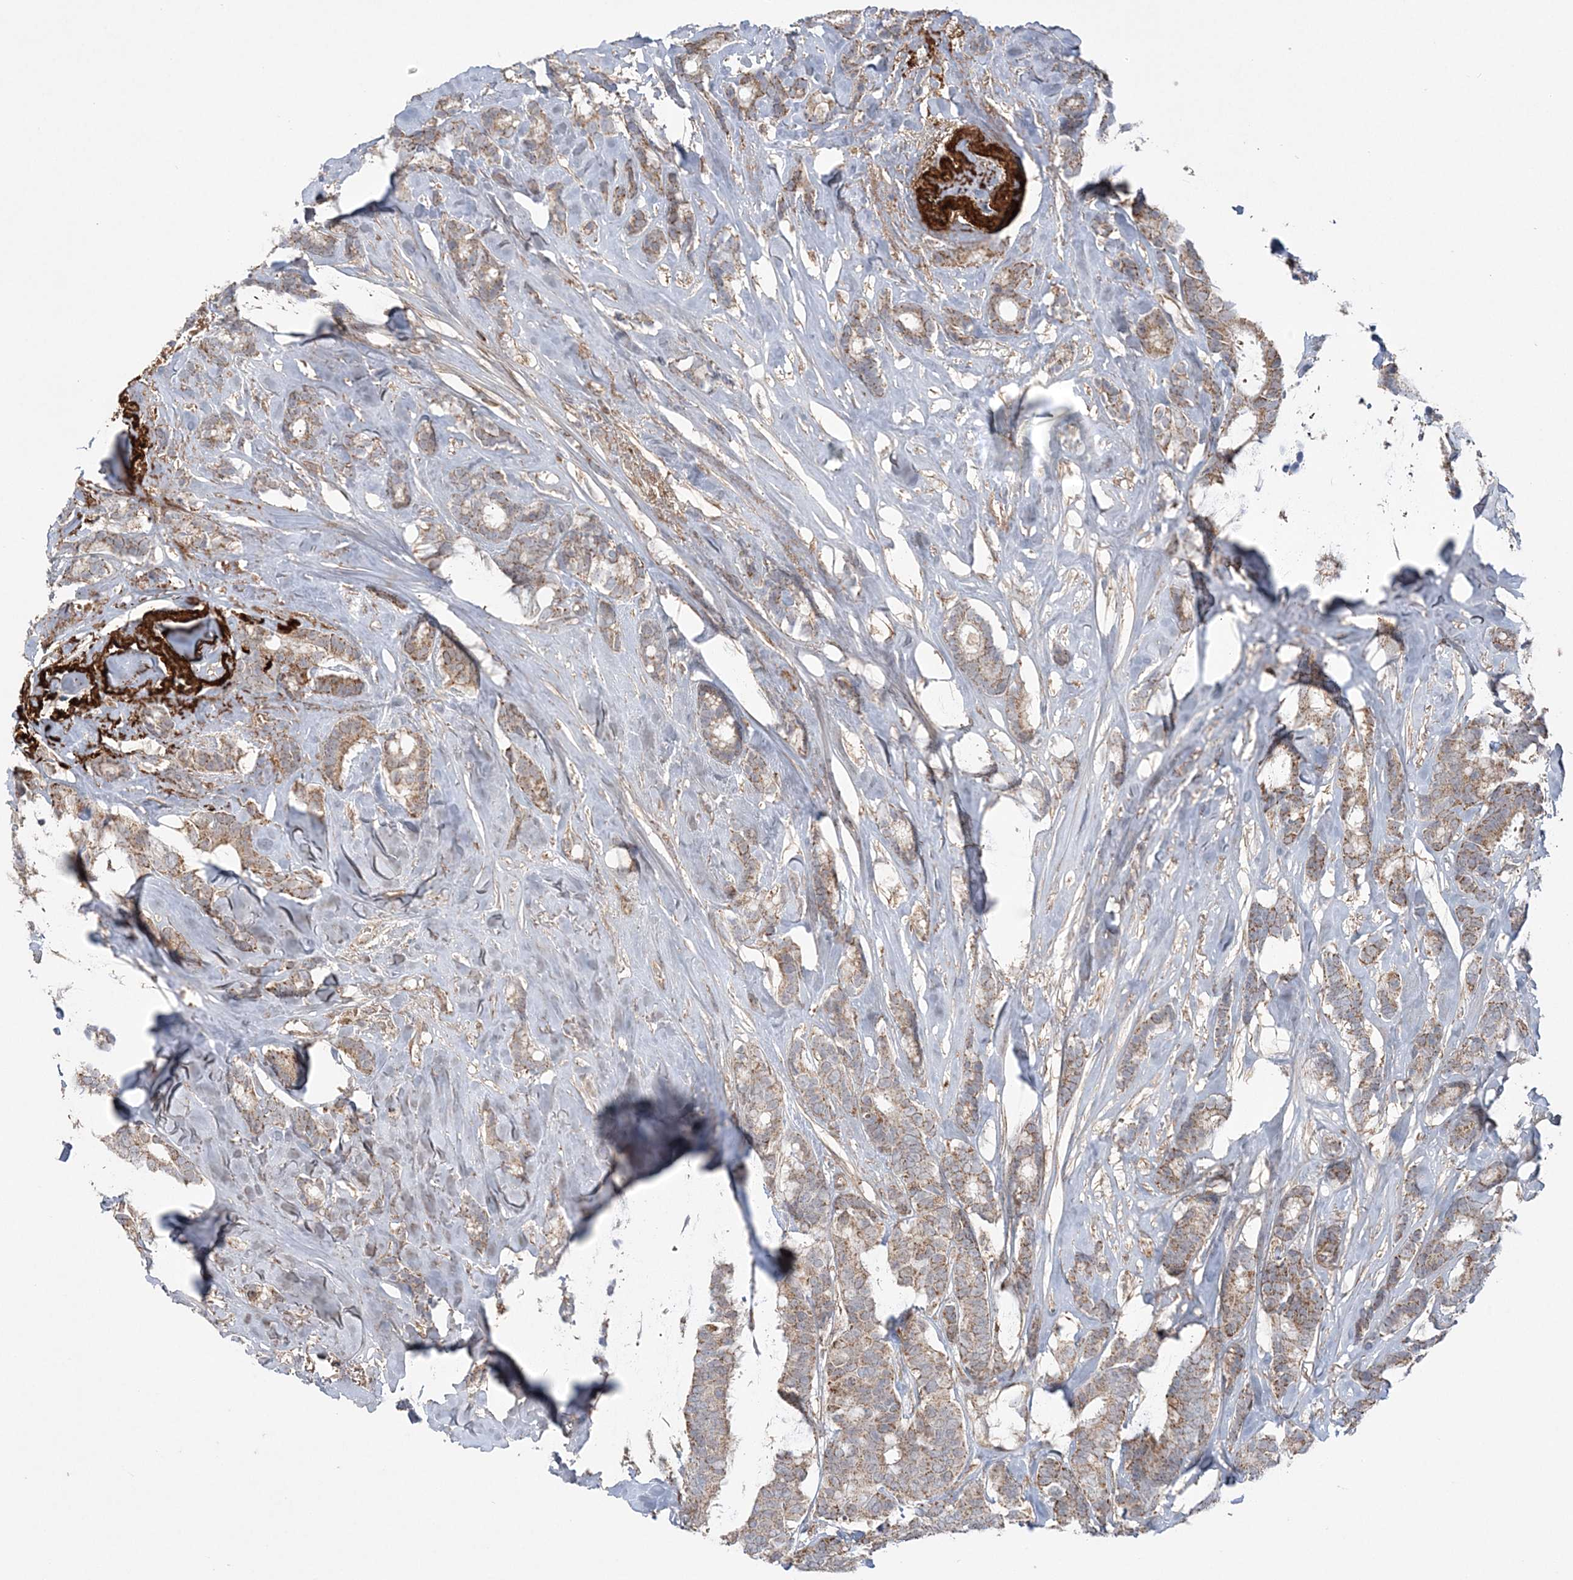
{"staining": {"intensity": "moderate", "quantity": ">75%", "location": "cytoplasmic/membranous"}, "tissue": "breast cancer", "cell_type": "Tumor cells", "image_type": "cancer", "snomed": [{"axis": "morphology", "description": "Duct carcinoma"}, {"axis": "topography", "description": "Breast"}], "caption": "Human breast cancer (intraductal carcinoma) stained with a protein marker reveals moderate staining in tumor cells.", "gene": "SCLT1", "patient": {"sex": "female", "age": 87}}